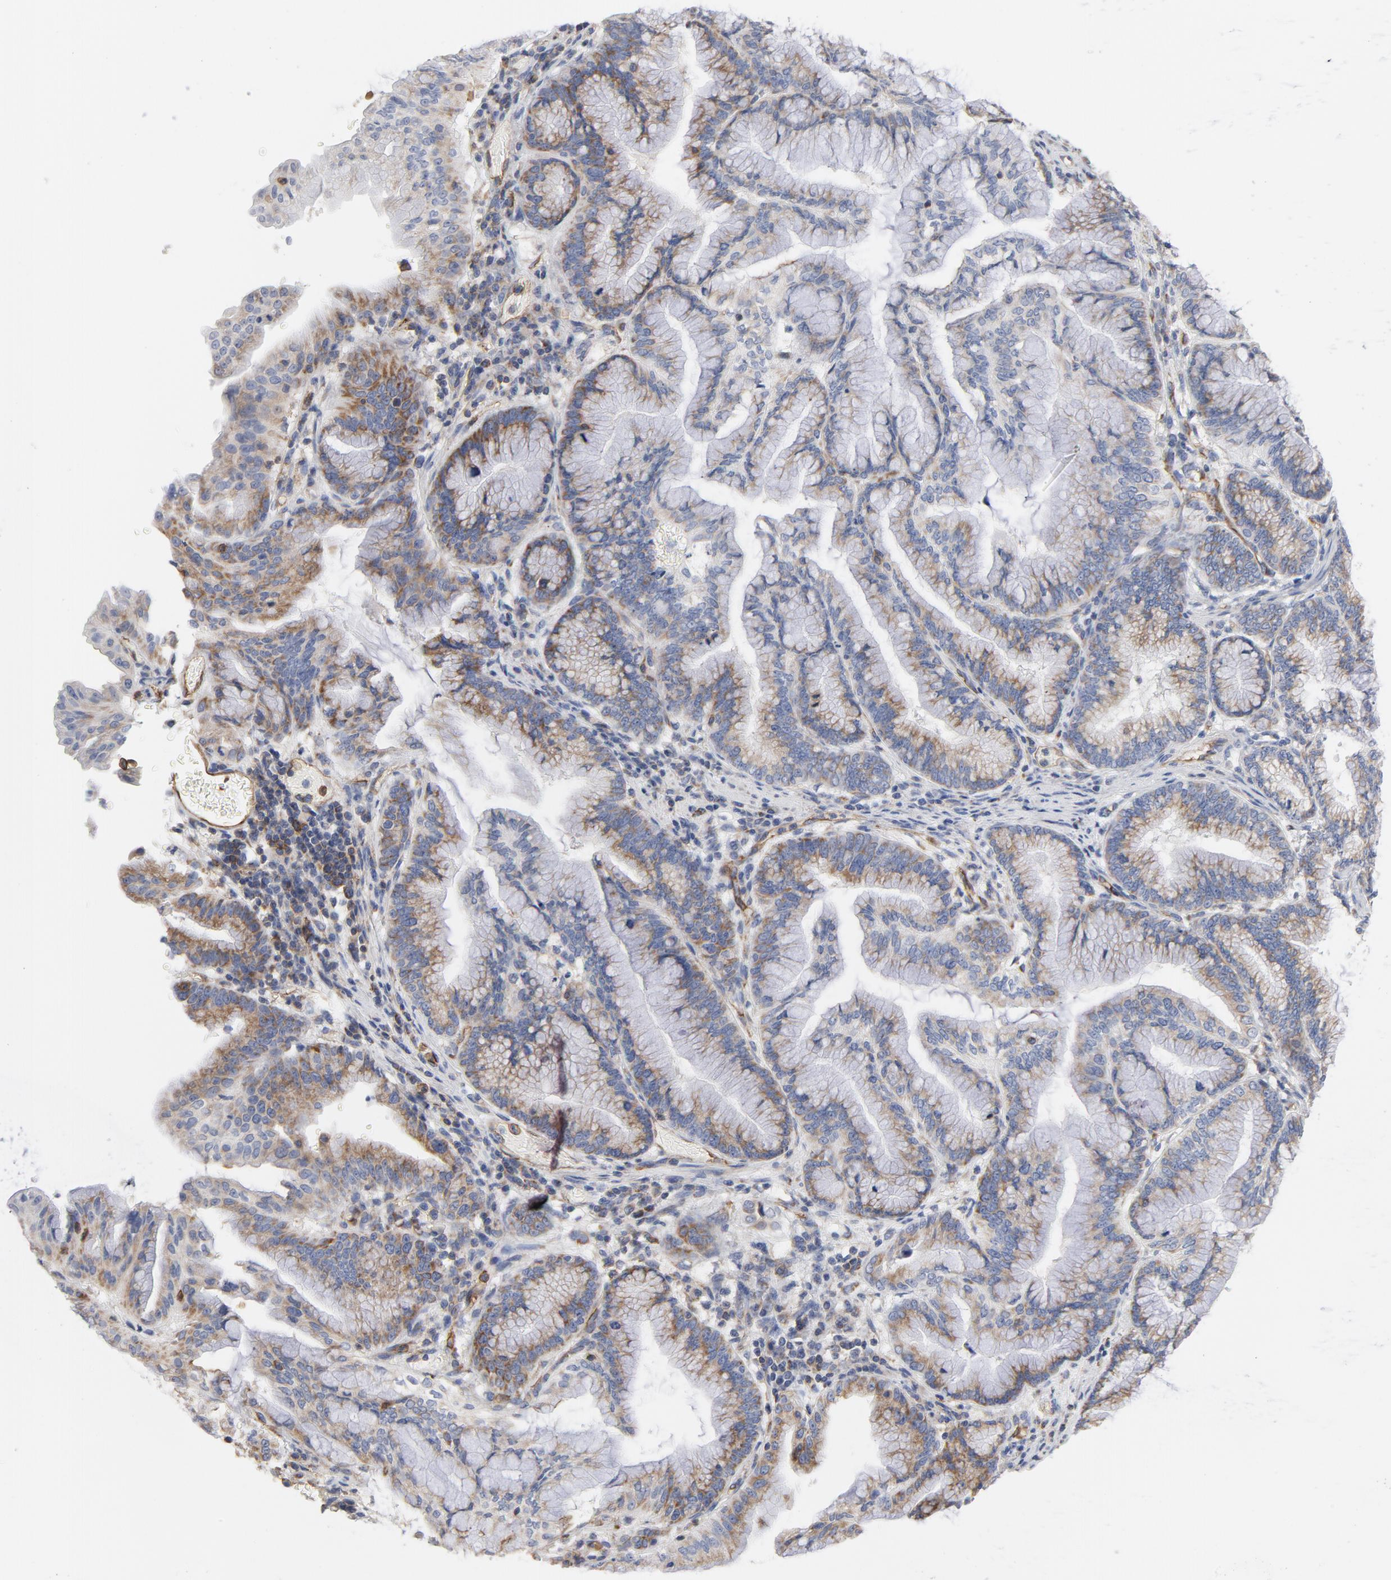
{"staining": {"intensity": "weak", "quantity": ">75%", "location": "cytoplasmic/membranous"}, "tissue": "pancreatic cancer", "cell_type": "Tumor cells", "image_type": "cancer", "snomed": [{"axis": "morphology", "description": "Adenocarcinoma, NOS"}, {"axis": "topography", "description": "Pancreas"}], "caption": "Human pancreatic adenocarcinoma stained with a protein marker exhibits weak staining in tumor cells.", "gene": "OXA1L", "patient": {"sex": "female", "age": 64}}